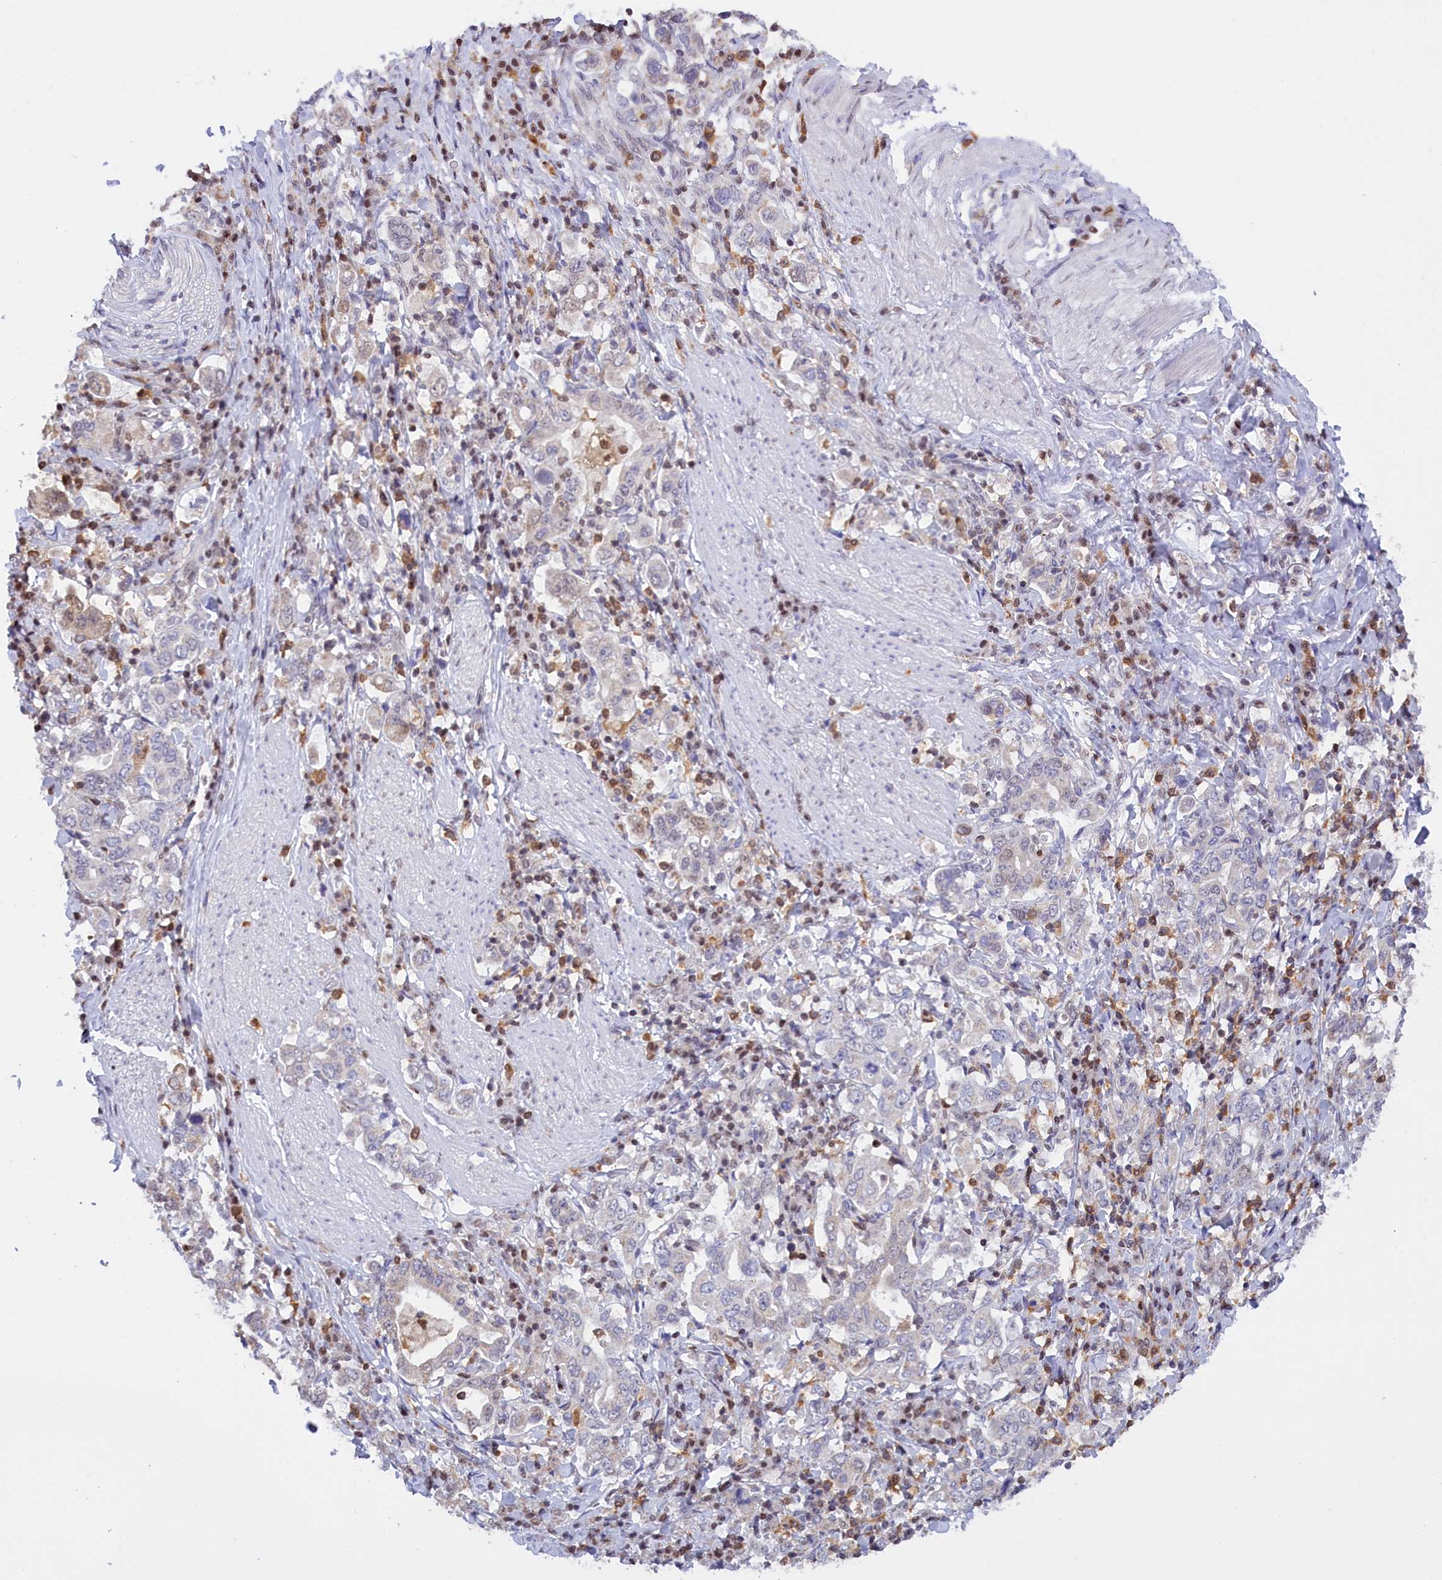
{"staining": {"intensity": "negative", "quantity": "none", "location": "none"}, "tissue": "stomach cancer", "cell_type": "Tumor cells", "image_type": "cancer", "snomed": [{"axis": "morphology", "description": "Adenocarcinoma, NOS"}, {"axis": "topography", "description": "Stomach, upper"}], "caption": "Tumor cells show no significant protein positivity in stomach cancer (adenocarcinoma). (DAB immunohistochemistry with hematoxylin counter stain).", "gene": "IZUMO2", "patient": {"sex": "male", "age": 62}}